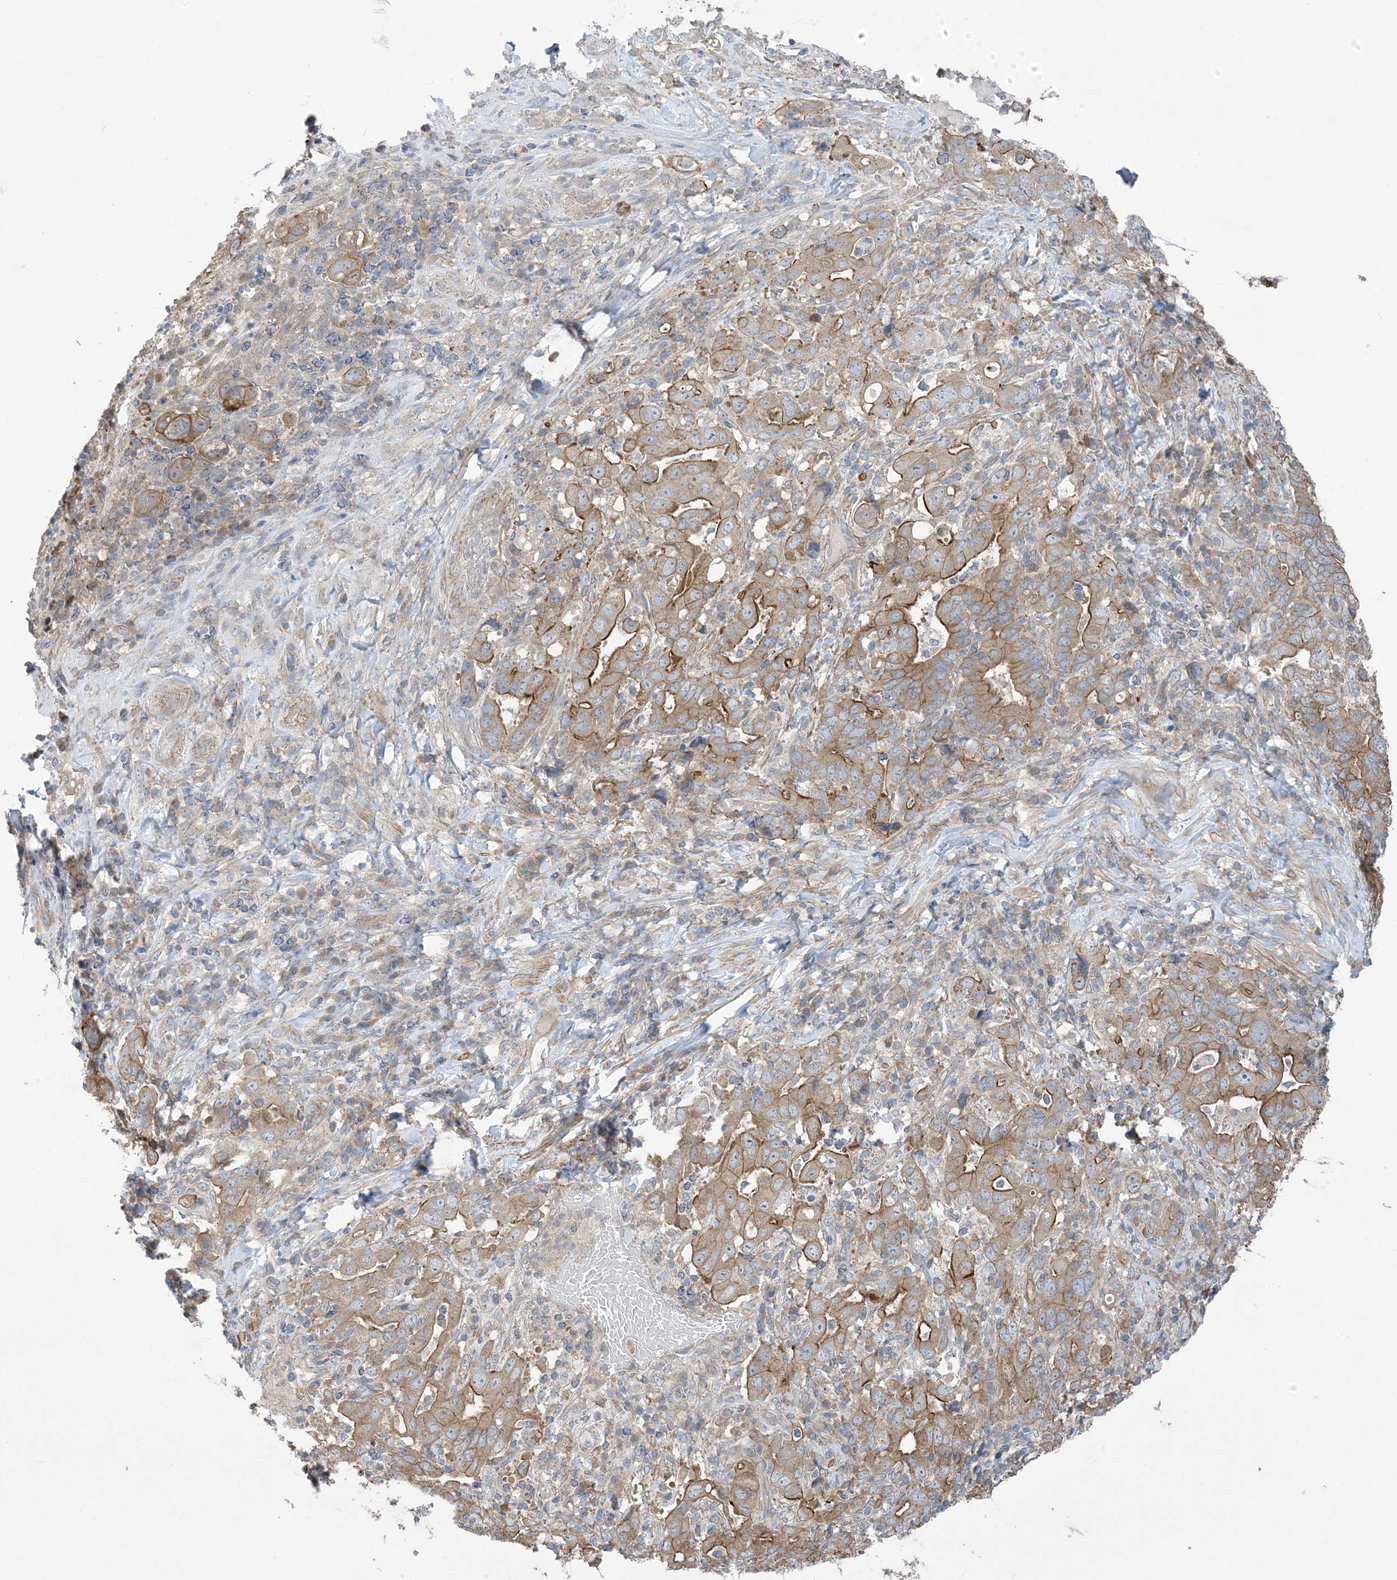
{"staining": {"intensity": "moderate", "quantity": ">75%", "location": "cytoplasmic/membranous"}, "tissue": "stomach cancer", "cell_type": "Tumor cells", "image_type": "cancer", "snomed": [{"axis": "morphology", "description": "Adenocarcinoma, NOS"}, {"axis": "topography", "description": "Stomach, upper"}], "caption": "About >75% of tumor cells in human stomach adenocarcinoma reveal moderate cytoplasmic/membranous protein staining as visualized by brown immunohistochemical staining.", "gene": "CCNY", "patient": {"sex": "male", "age": 62}}